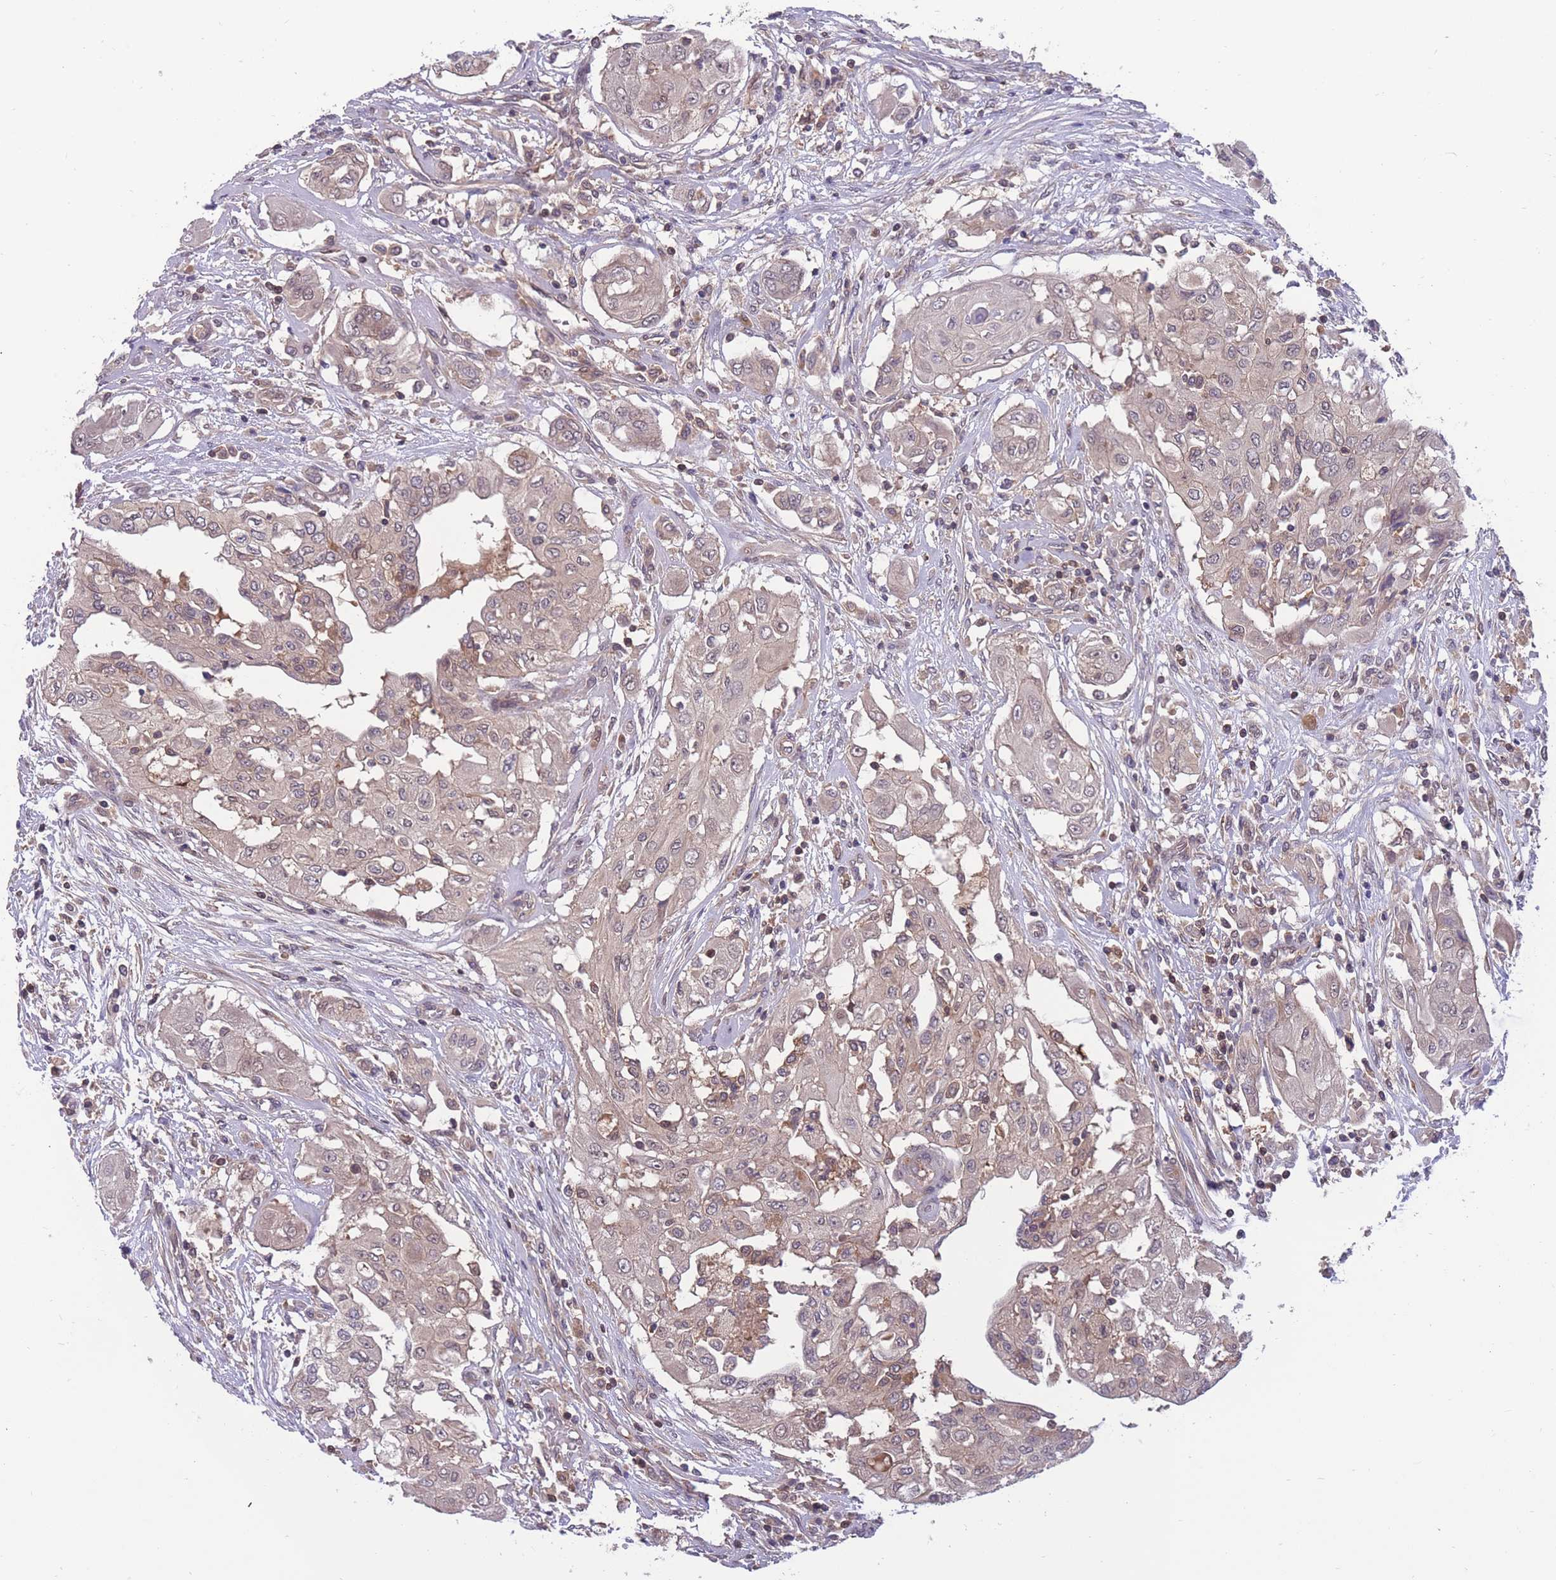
{"staining": {"intensity": "weak", "quantity": ">75%", "location": "cytoplasmic/membranous"}, "tissue": "thyroid cancer", "cell_type": "Tumor cells", "image_type": "cancer", "snomed": [{"axis": "morphology", "description": "Papillary adenocarcinoma, NOS"}, {"axis": "topography", "description": "Thyroid gland"}], "caption": "Immunohistochemical staining of human thyroid cancer (papillary adenocarcinoma) displays low levels of weak cytoplasmic/membranous protein positivity in approximately >75% of tumor cells. The protein of interest is stained brown, and the nuclei are stained in blue (DAB IHC with brightfield microscopy, high magnification).", "gene": "UBE2N", "patient": {"sex": "female", "age": 59}}